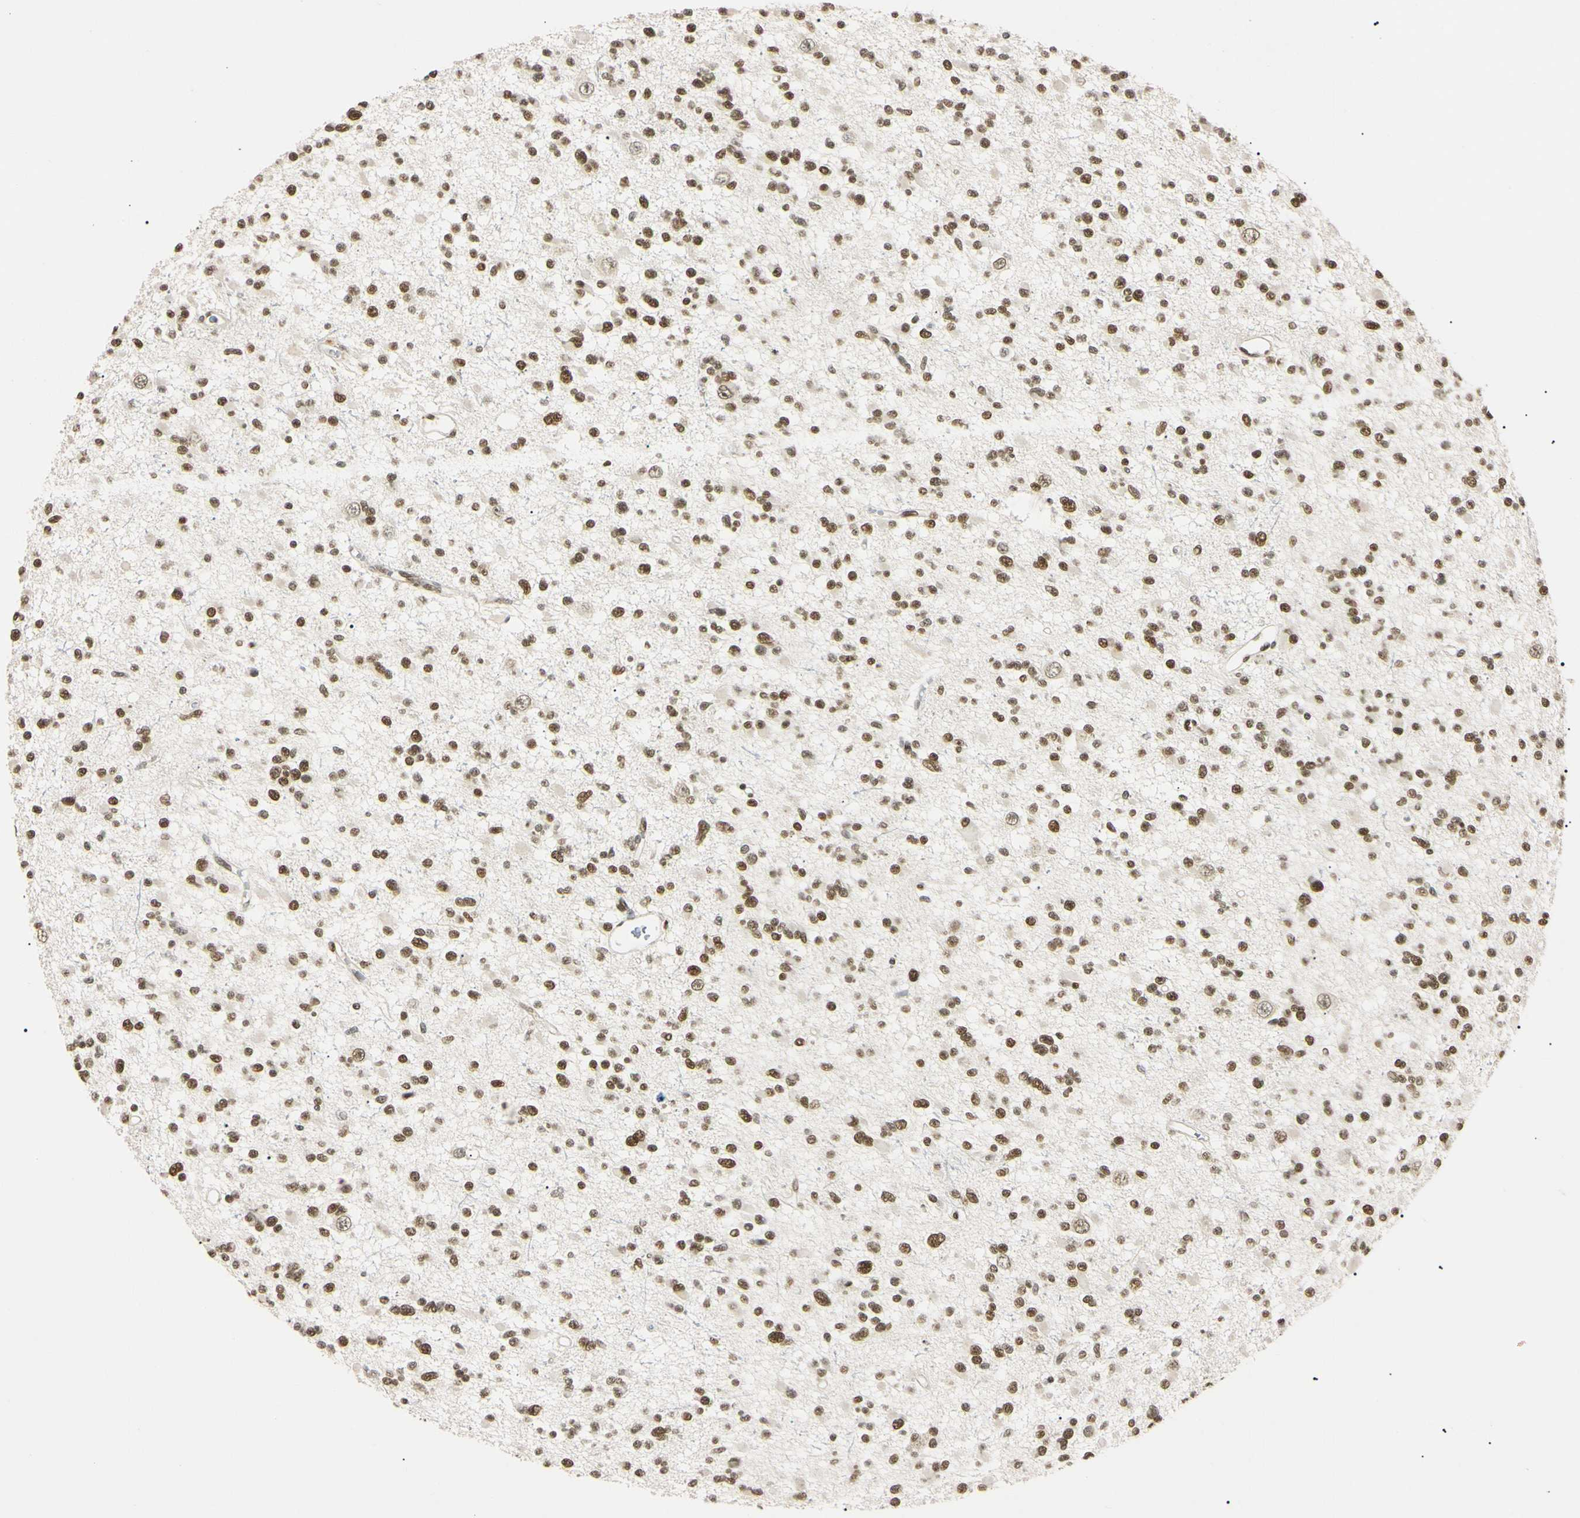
{"staining": {"intensity": "strong", "quantity": ">75%", "location": "nuclear"}, "tissue": "glioma", "cell_type": "Tumor cells", "image_type": "cancer", "snomed": [{"axis": "morphology", "description": "Glioma, malignant, Low grade"}, {"axis": "topography", "description": "Brain"}], "caption": "Protein staining of low-grade glioma (malignant) tissue shows strong nuclear staining in approximately >75% of tumor cells.", "gene": "SMARCA5", "patient": {"sex": "female", "age": 22}}